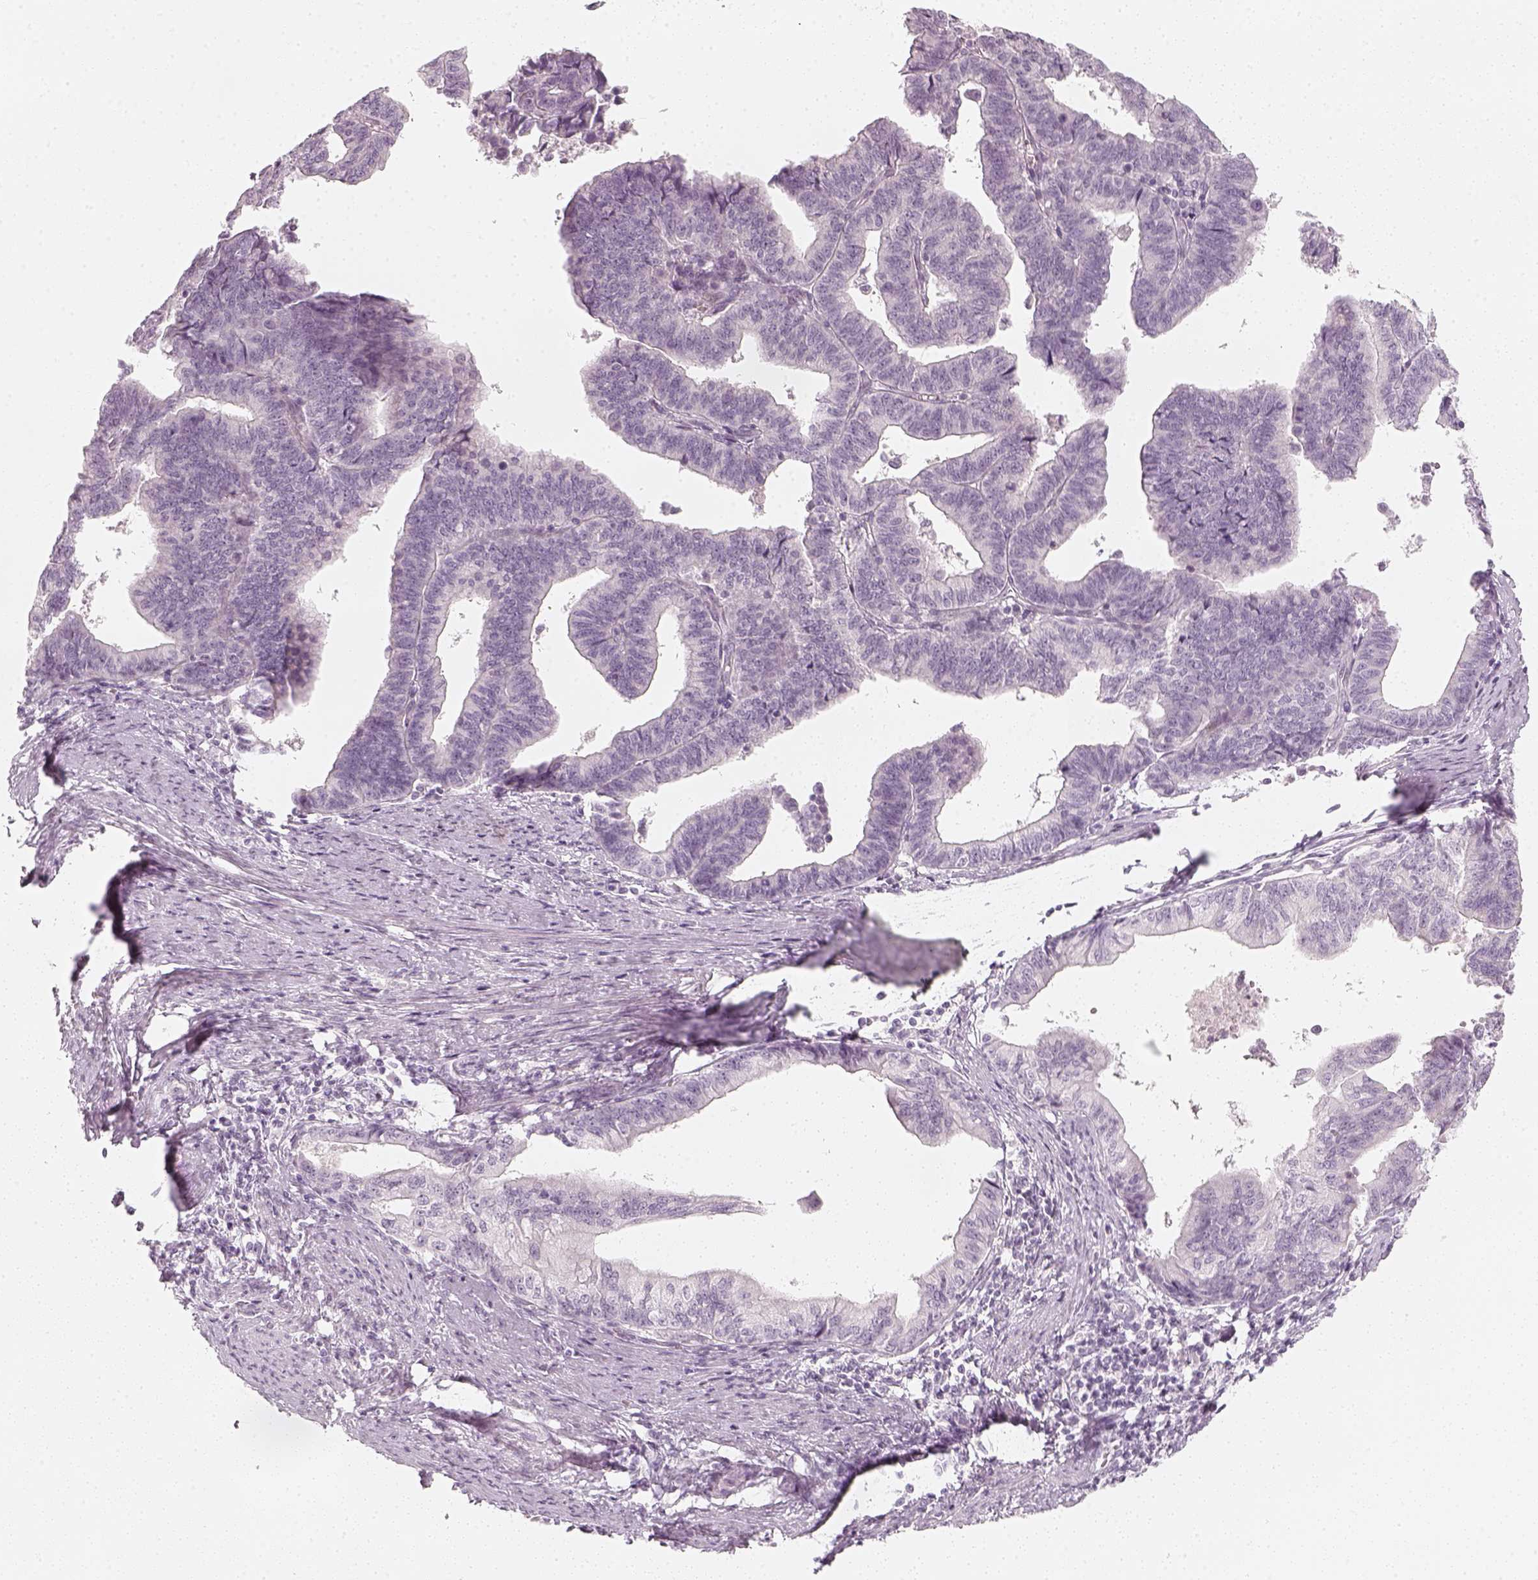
{"staining": {"intensity": "negative", "quantity": "none", "location": "none"}, "tissue": "endometrial cancer", "cell_type": "Tumor cells", "image_type": "cancer", "snomed": [{"axis": "morphology", "description": "Adenocarcinoma, NOS"}, {"axis": "topography", "description": "Endometrium"}], "caption": "High magnification brightfield microscopy of endometrial cancer (adenocarcinoma) stained with DAB (3,3'-diaminobenzidine) (brown) and counterstained with hematoxylin (blue): tumor cells show no significant staining.", "gene": "KRTAP2-1", "patient": {"sex": "female", "age": 65}}